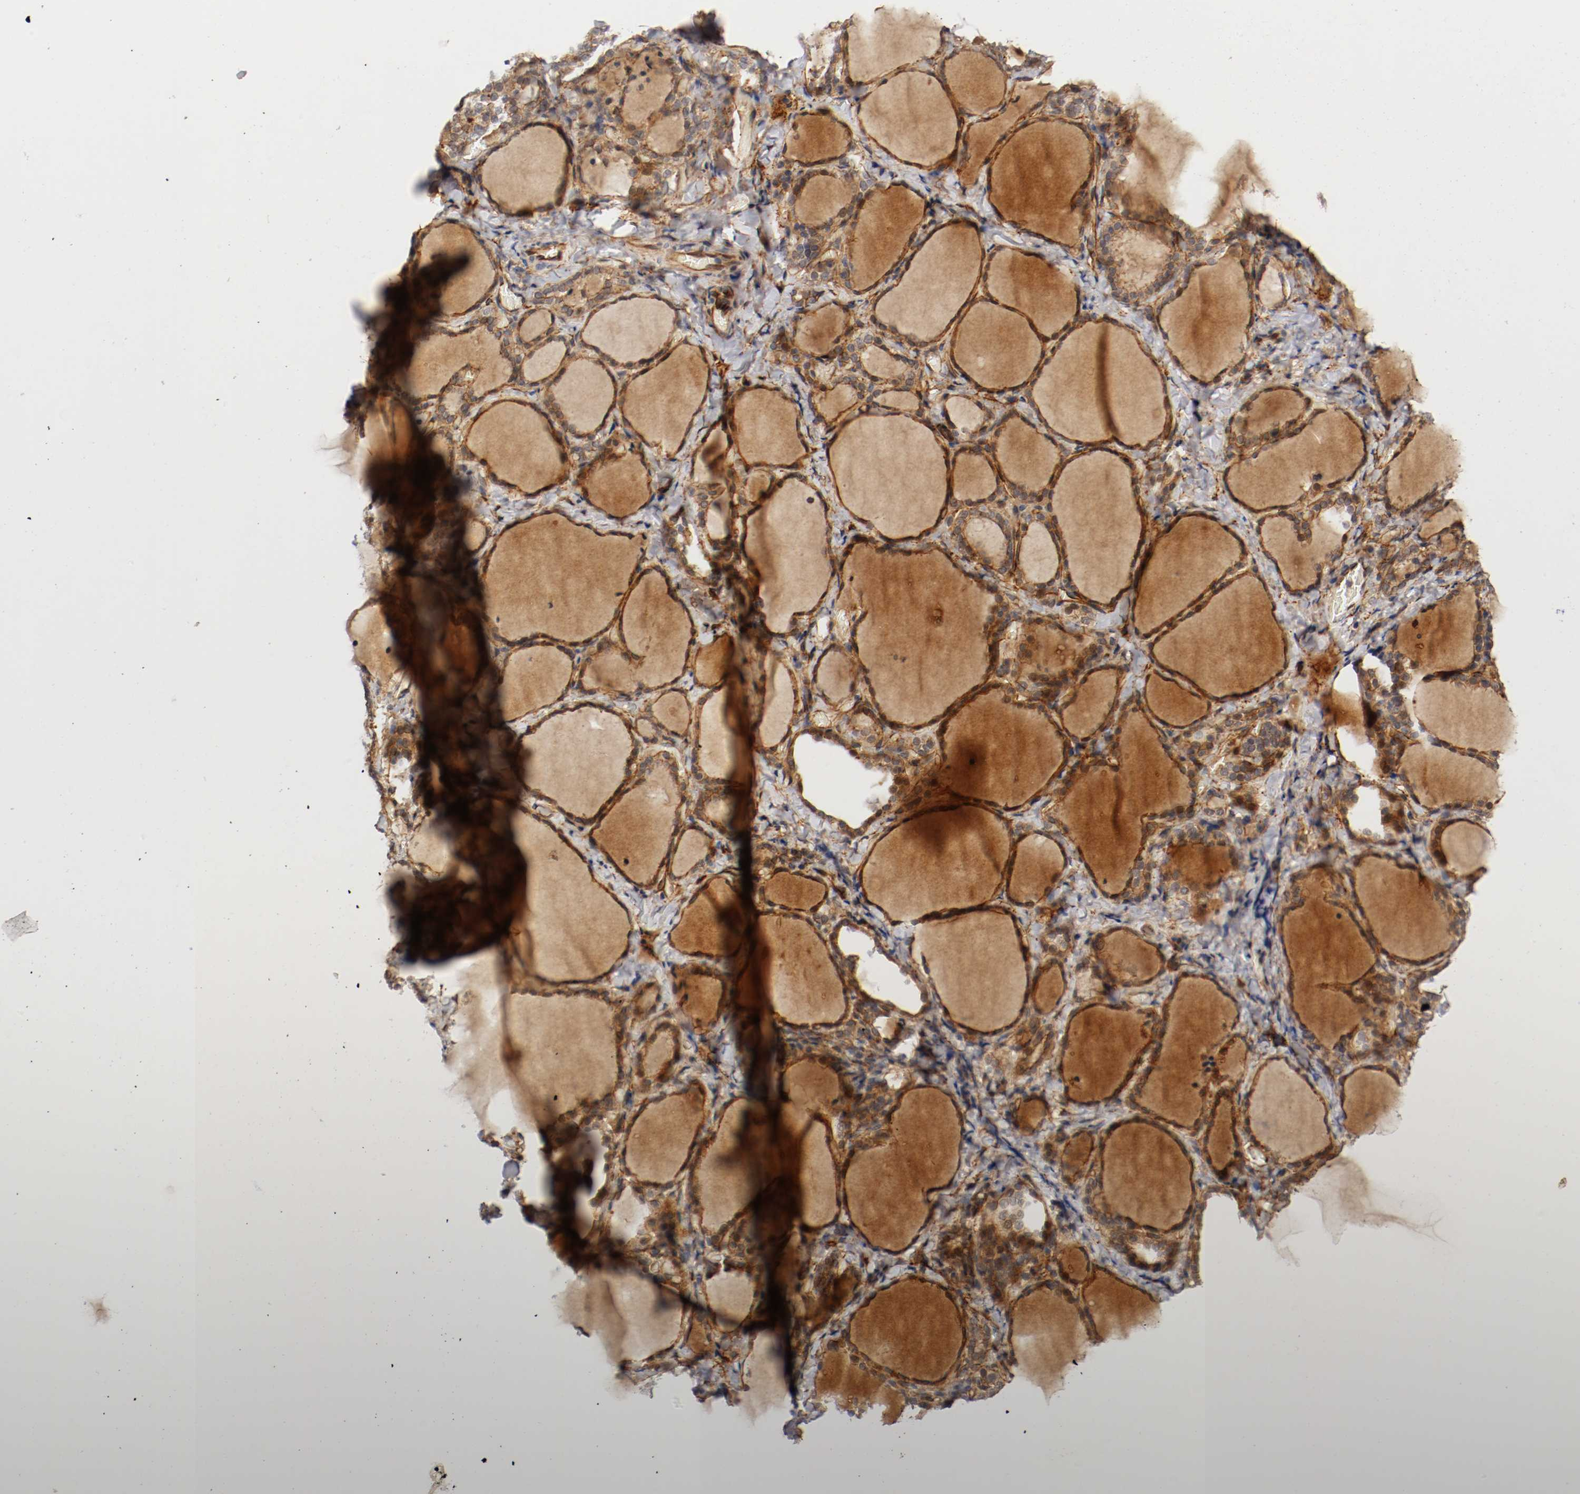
{"staining": {"intensity": "moderate", "quantity": ">75%", "location": "cytoplasmic/membranous"}, "tissue": "thyroid gland", "cell_type": "Glandular cells", "image_type": "normal", "snomed": [{"axis": "morphology", "description": "Normal tissue, NOS"}, {"axis": "morphology", "description": "Papillary adenocarcinoma, NOS"}, {"axis": "topography", "description": "Thyroid gland"}], "caption": "High-magnification brightfield microscopy of normal thyroid gland stained with DAB (brown) and counterstained with hematoxylin (blue). glandular cells exhibit moderate cytoplasmic/membranous positivity is appreciated in about>75% of cells.", "gene": "TYK2", "patient": {"sex": "female", "age": 30}}